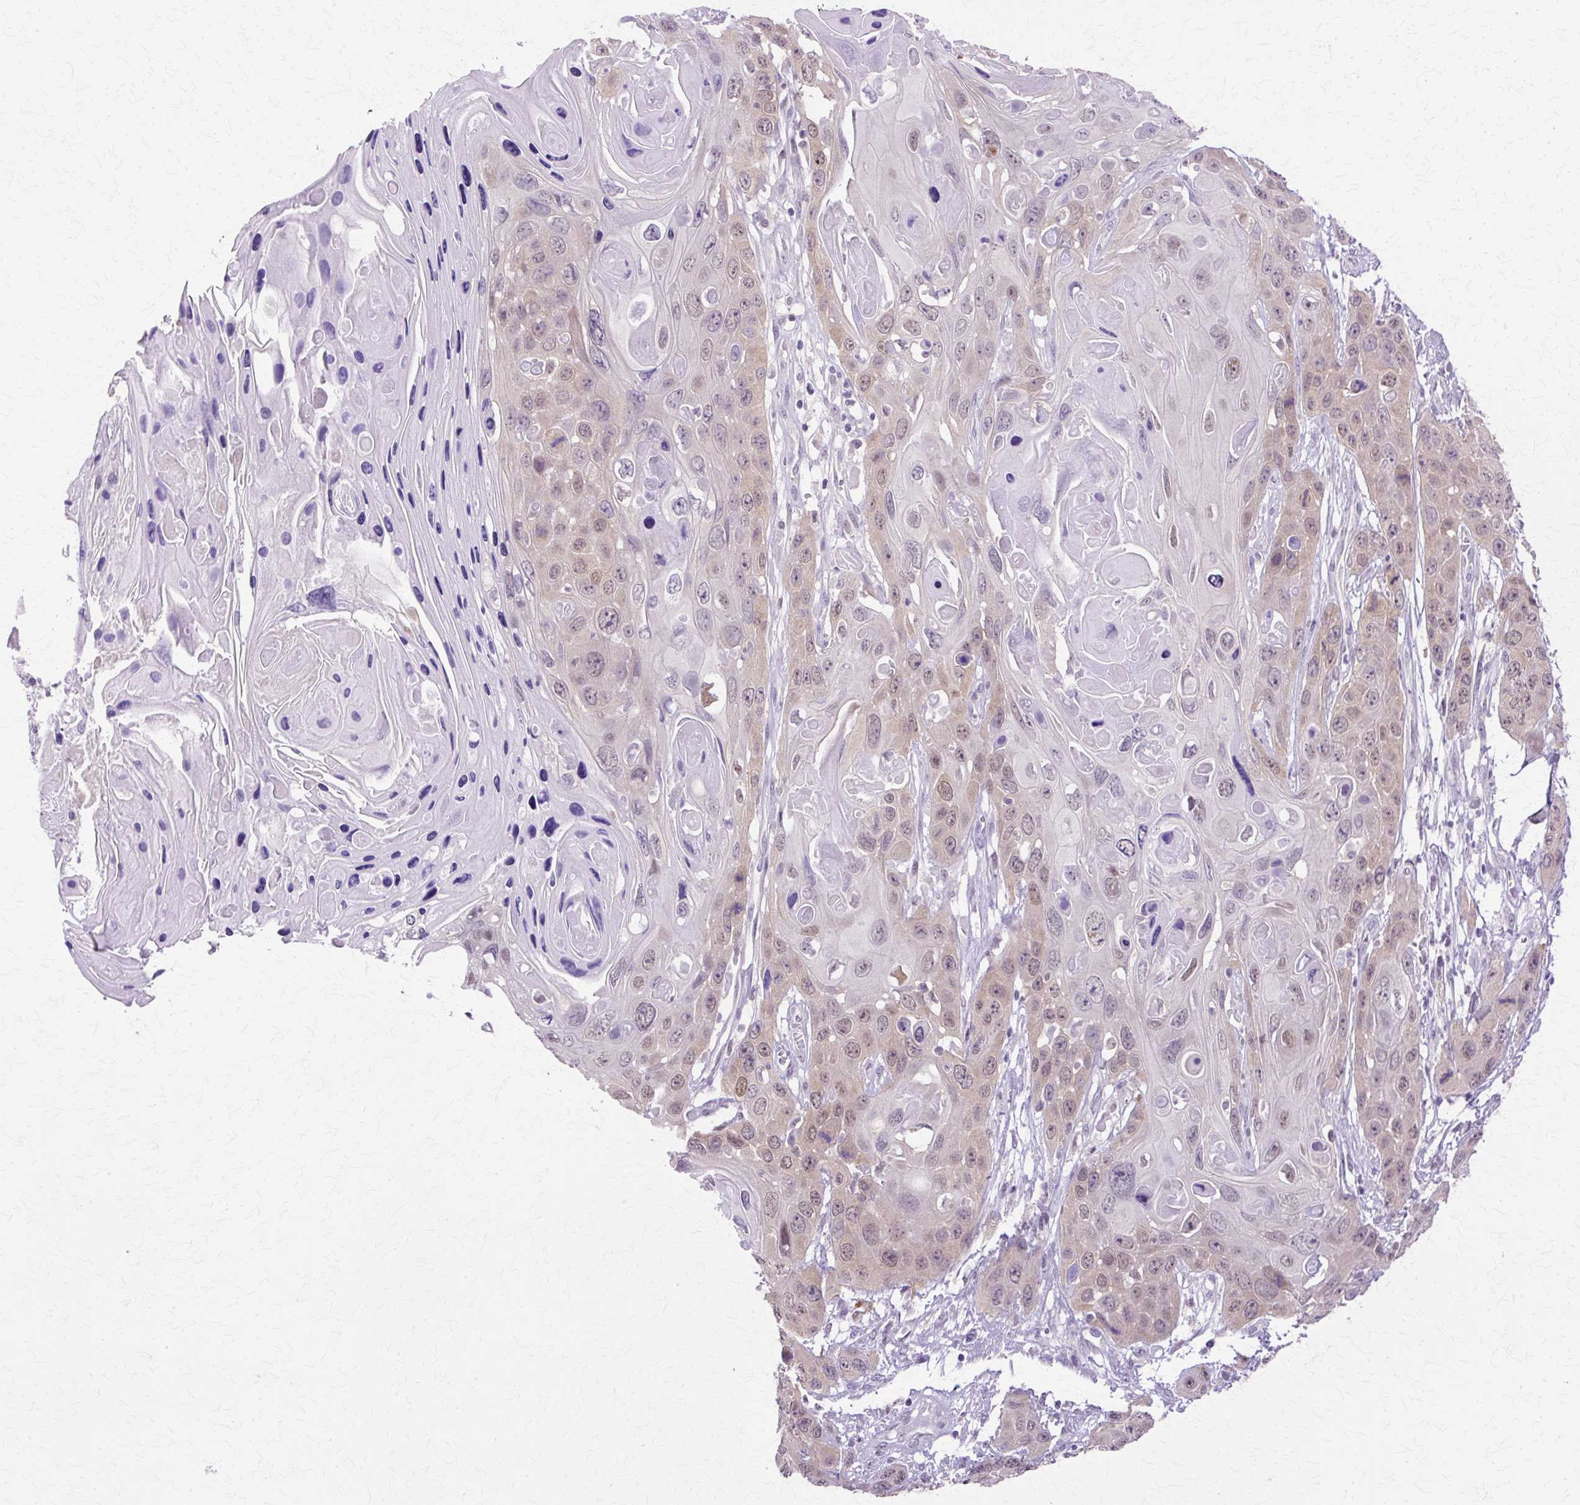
{"staining": {"intensity": "moderate", "quantity": "<25%", "location": "cytoplasmic/membranous,nuclear"}, "tissue": "skin cancer", "cell_type": "Tumor cells", "image_type": "cancer", "snomed": [{"axis": "morphology", "description": "Squamous cell carcinoma, NOS"}, {"axis": "topography", "description": "Skin"}], "caption": "IHC photomicrograph of neoplastic tissue: human skin cancer stained using immunohistochemistry (IHC) demonstrates low levels of moderate protein expression localized specifically in the cytoplasmic/membranous and nuclear of tumor cells, appearing as a cytoplasmic/membranous and nuclear brown color.", "gene": "HSPA8", "patient": {"sex": "male", "age": 55}}